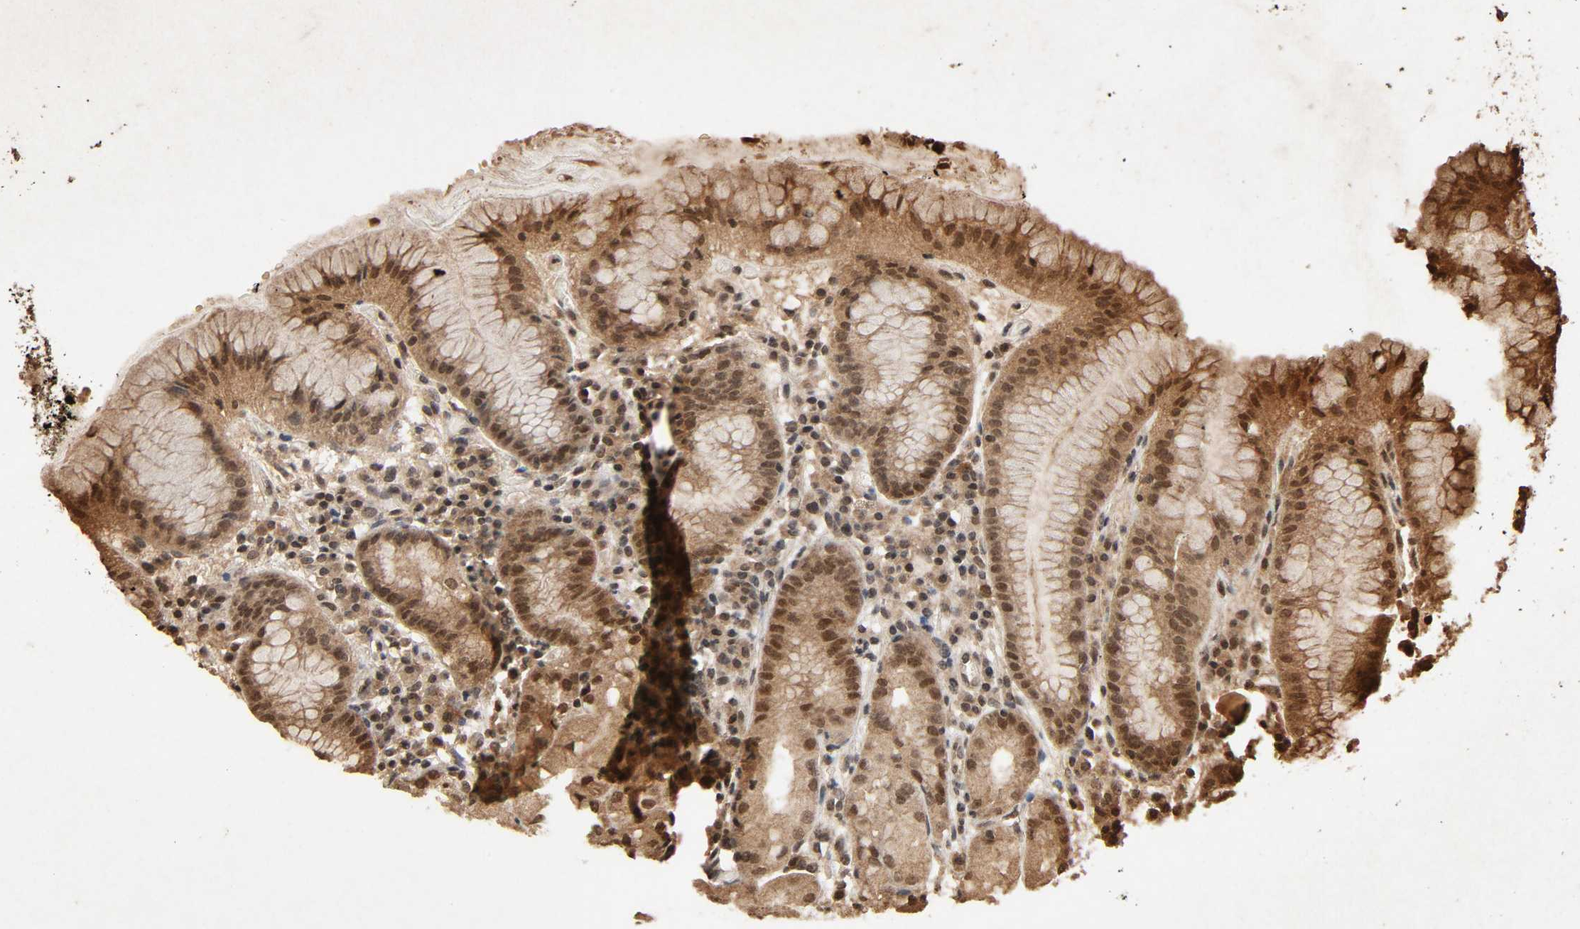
{"staining": {"intensity": "moderate", "quantity": ">75%", "location": "cytoplasmic/membranous,nuclear"}, "tissue": "stomach", "cell_type": "Glandular cells", "image_type": "normal", "snomed": [{"axis": "morphology", "description": "Normal tissue, NOS"}, {"axis": "topography", "description": "Stomach"}, {"axis": "topography", "description": "Stomach, lower"}], "caption": "Brown immunohistochemical staining in unremarkable stomach shows moderate cytoplasmic/membranous,nuclear expression in approximately >75% of glandular cells.", "gene": "MAPKAPK5", "patient": {"sex": "female", "age": 75}}